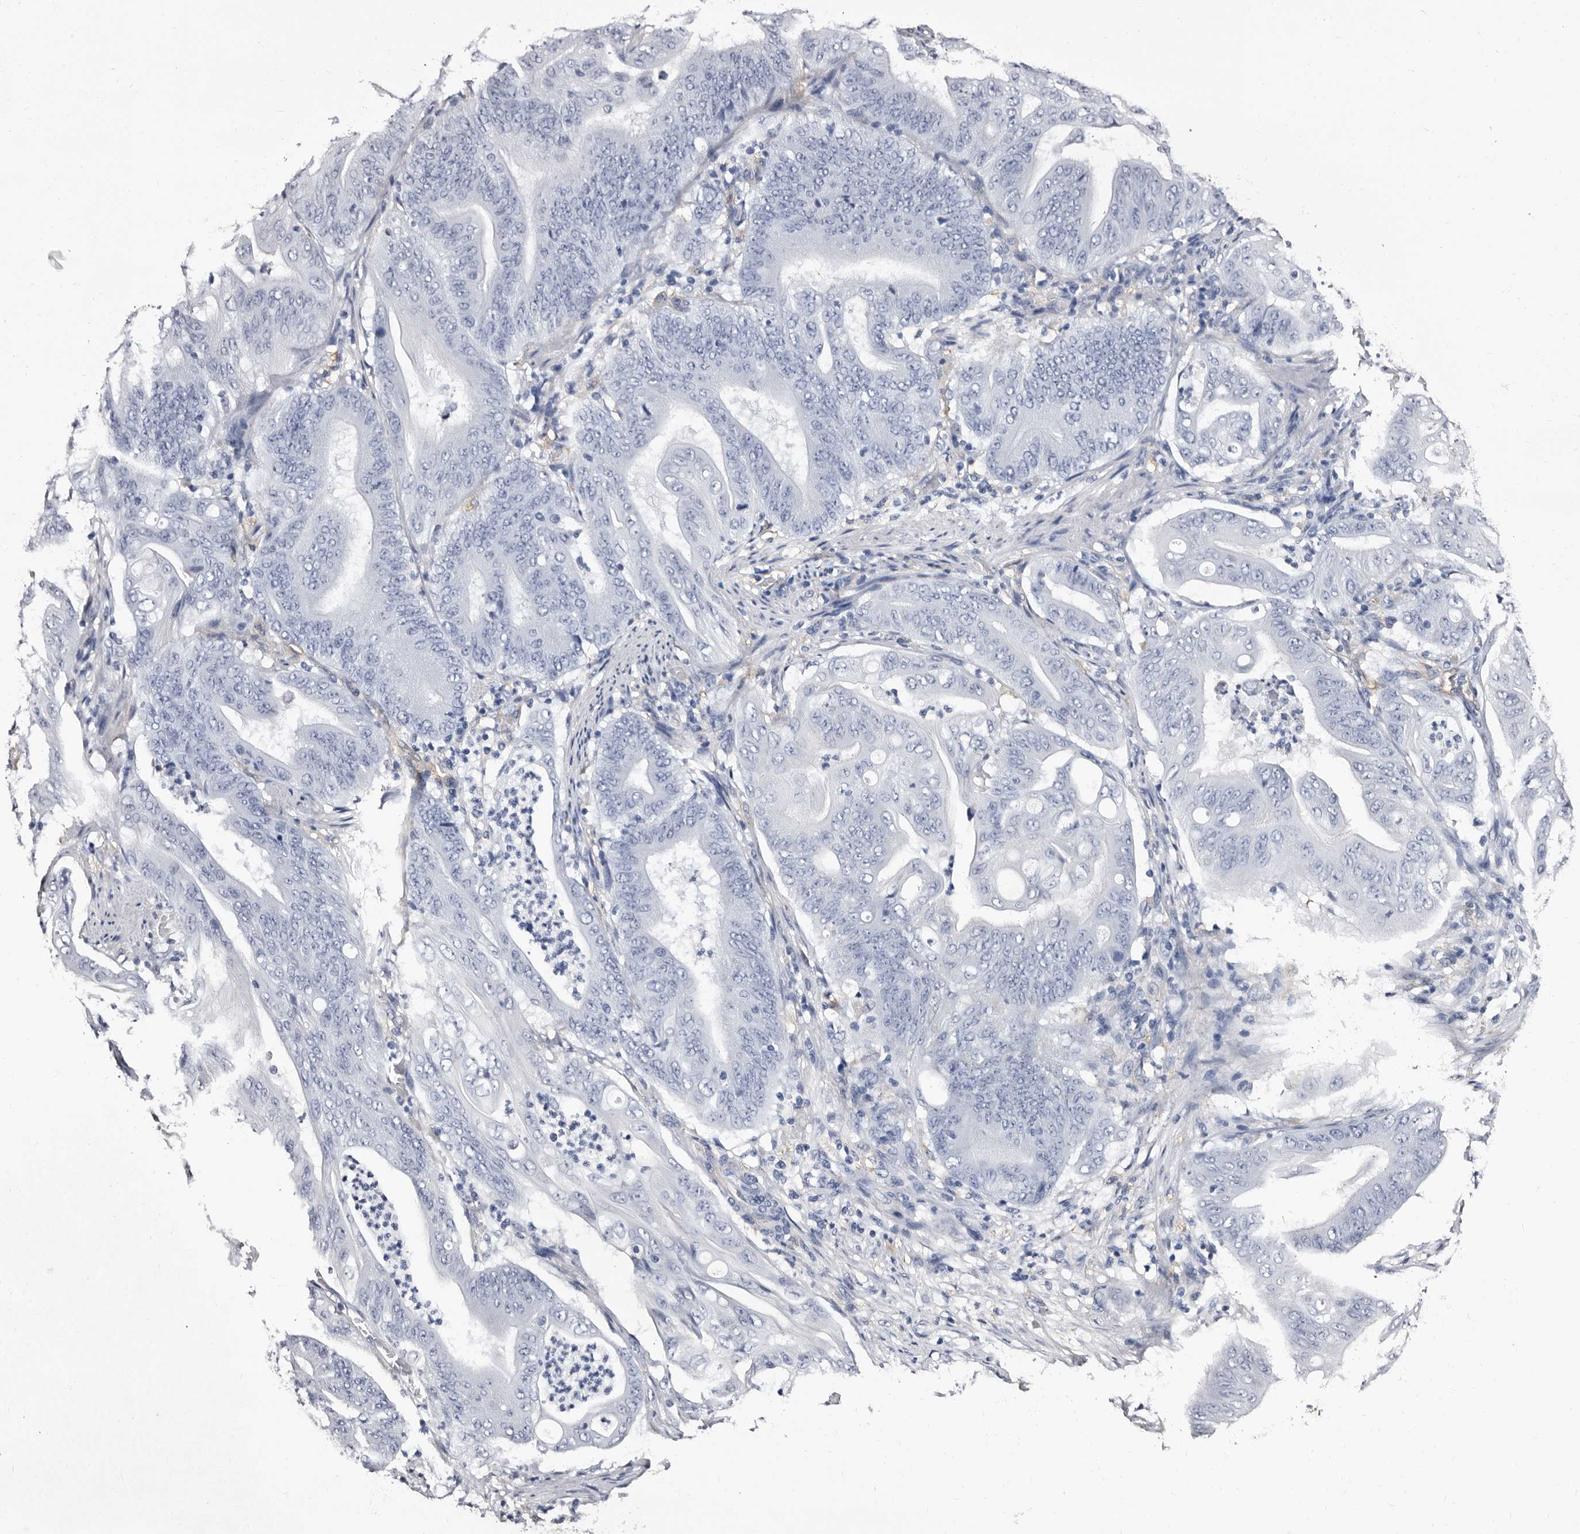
{"staining": {"intensity": "negative", "quantity": "none", "location": "none"}, "tissue": "stomach cancer", "cell_type": "Tumor cells", "image_type": "cancer", "snomed": [{"axis": "morphology", "description": "Adenocarcinoma, NOS"}, {"axis": "topography", "description": "Stomach"}], "caption": "Immunohistochemistry (IHC) image of human adenocarcinoma (stomach) stained for a protein (brown), which demonstrates no positivity in tumor cells.", "gene": "EPB41L3", "patient": {"sex": "female", "age": 73}}